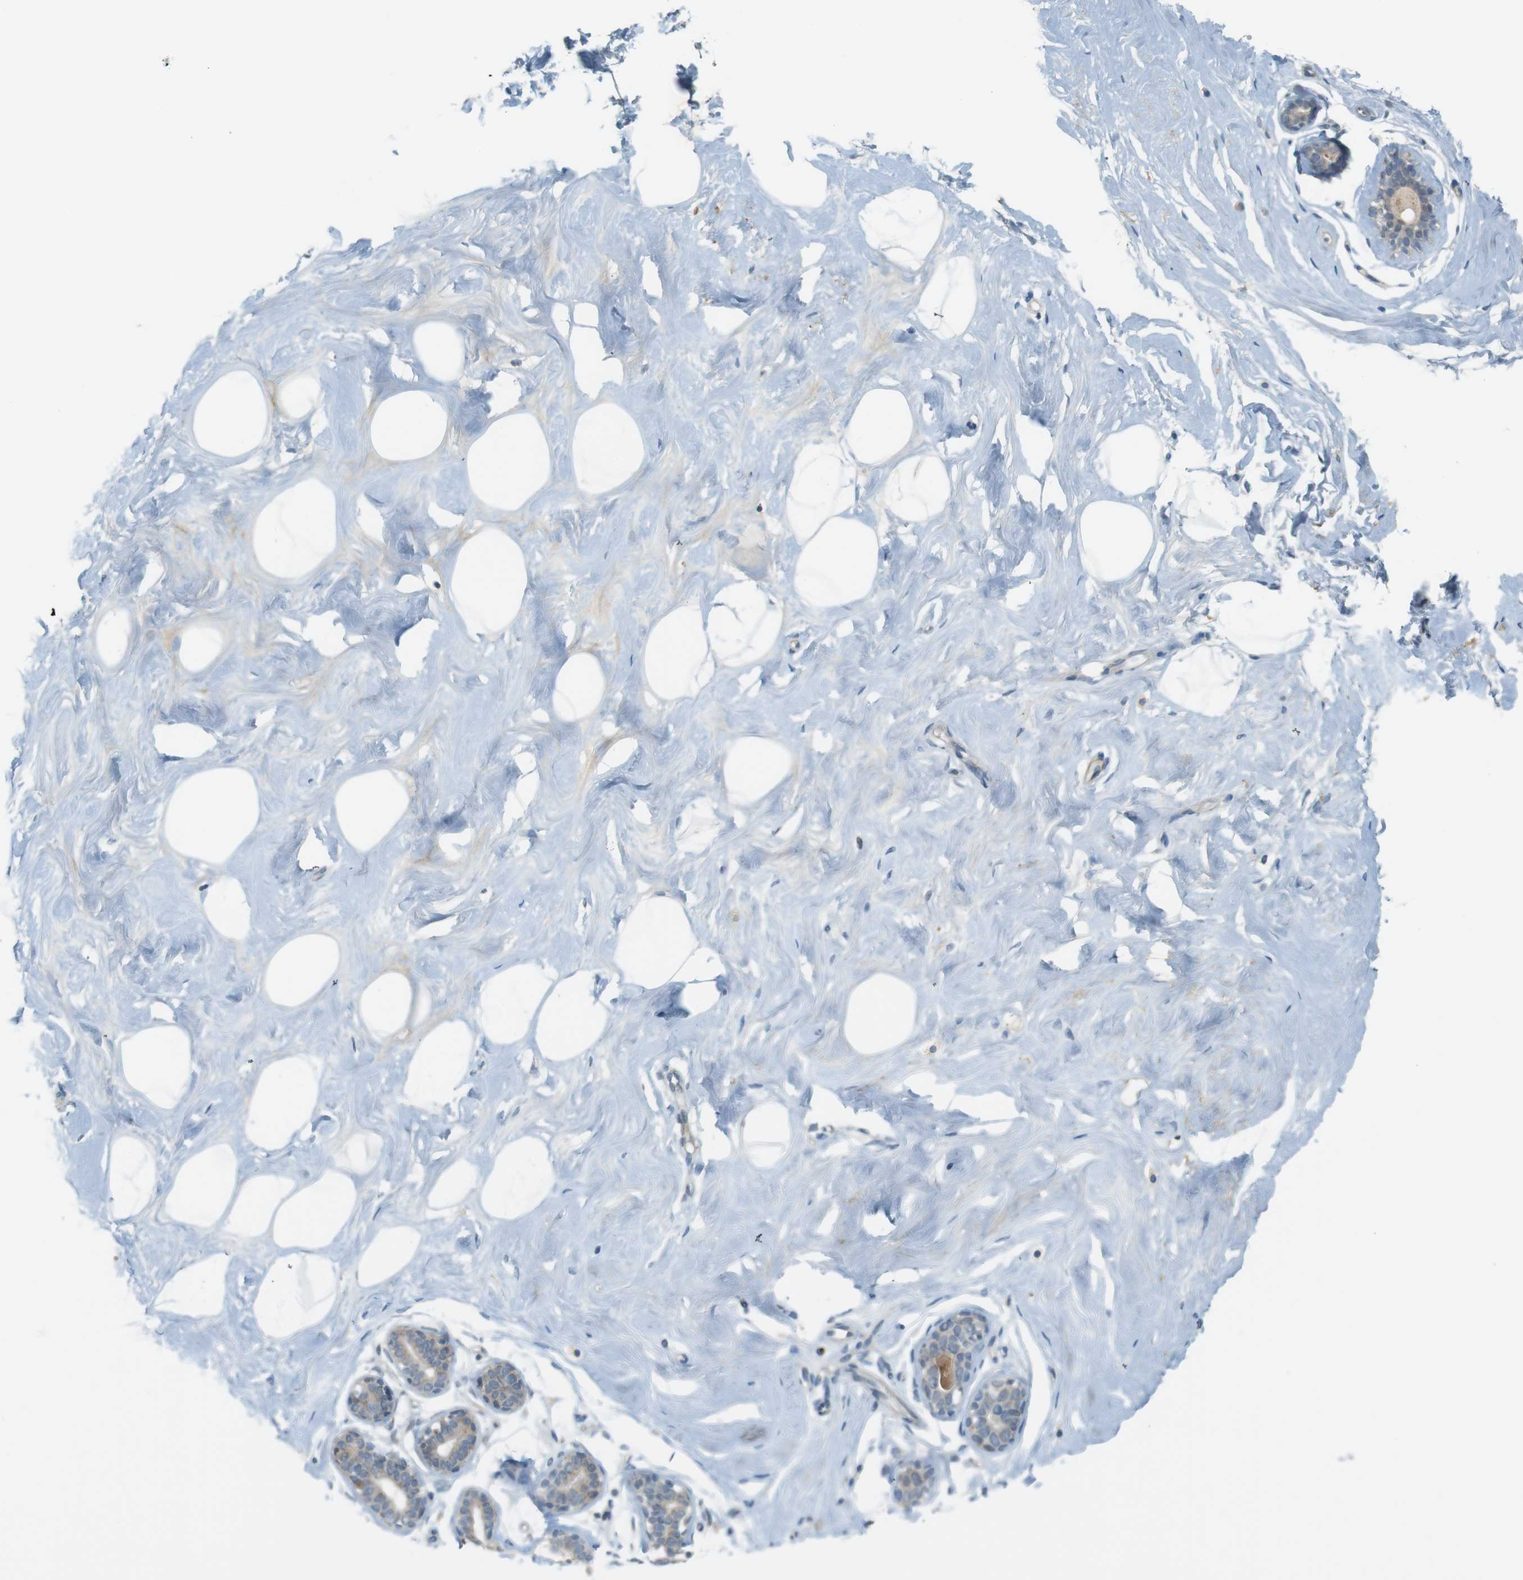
{"staining": {"intensity": "negative", "quantity": "none", "location": "none"}, "tissue": "breast", "cell_type": "Adipocytes", "image_type": "normal", "snomed": [{"axis": "morphology", "description": "Normal tissue, NOS"}, {"axis": "topography", "description": "Breast"}], "caption": "This is an immunohistochemistry micrograph of benign breast. There is no staining in adipocytes.", "gene": "UGT8", "patient": {"sex": "female", "age": 23}}